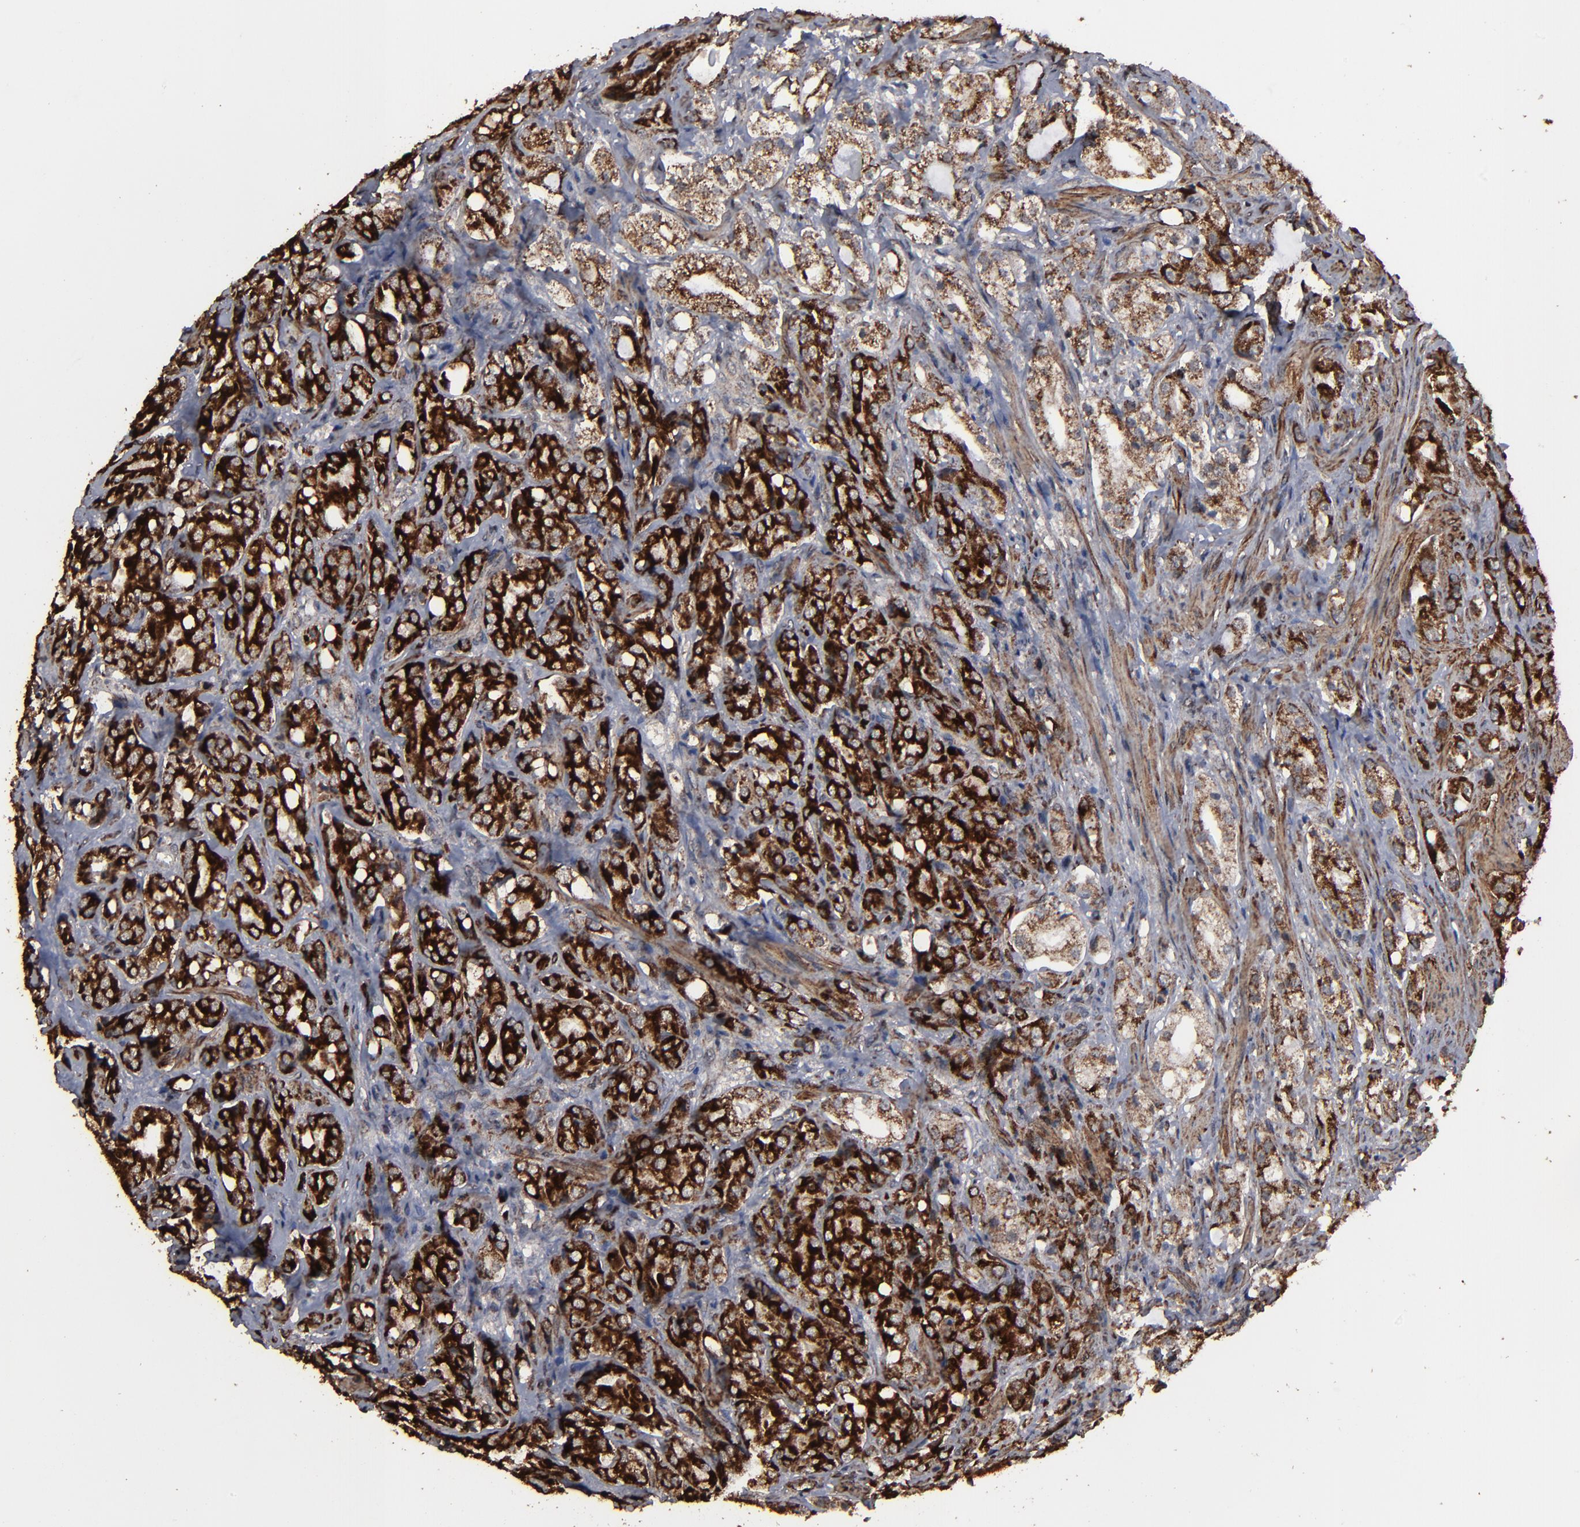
{"staining": {"intensity": "strong", "quantity": ">75%", "location": "cytoplasmic/membranous"}, "tissue": "prostate cancer", "cell_type": "Tumor cells", "image_type": "cancer", "snomed": [{"axis": "morphology", "description": "Adenocarcinoma, High grade"}, {"axis": "topography", "description": "Prostate"}], "caption": "A photomicrograph of human adenocarcinoma (high-grade) (prostate) stained for a protein displays strong cytoplasmic/membranous brown staining in tumor cells.", "gene": "BNIP3", "patient": {"sex": "male", "age": 68}}